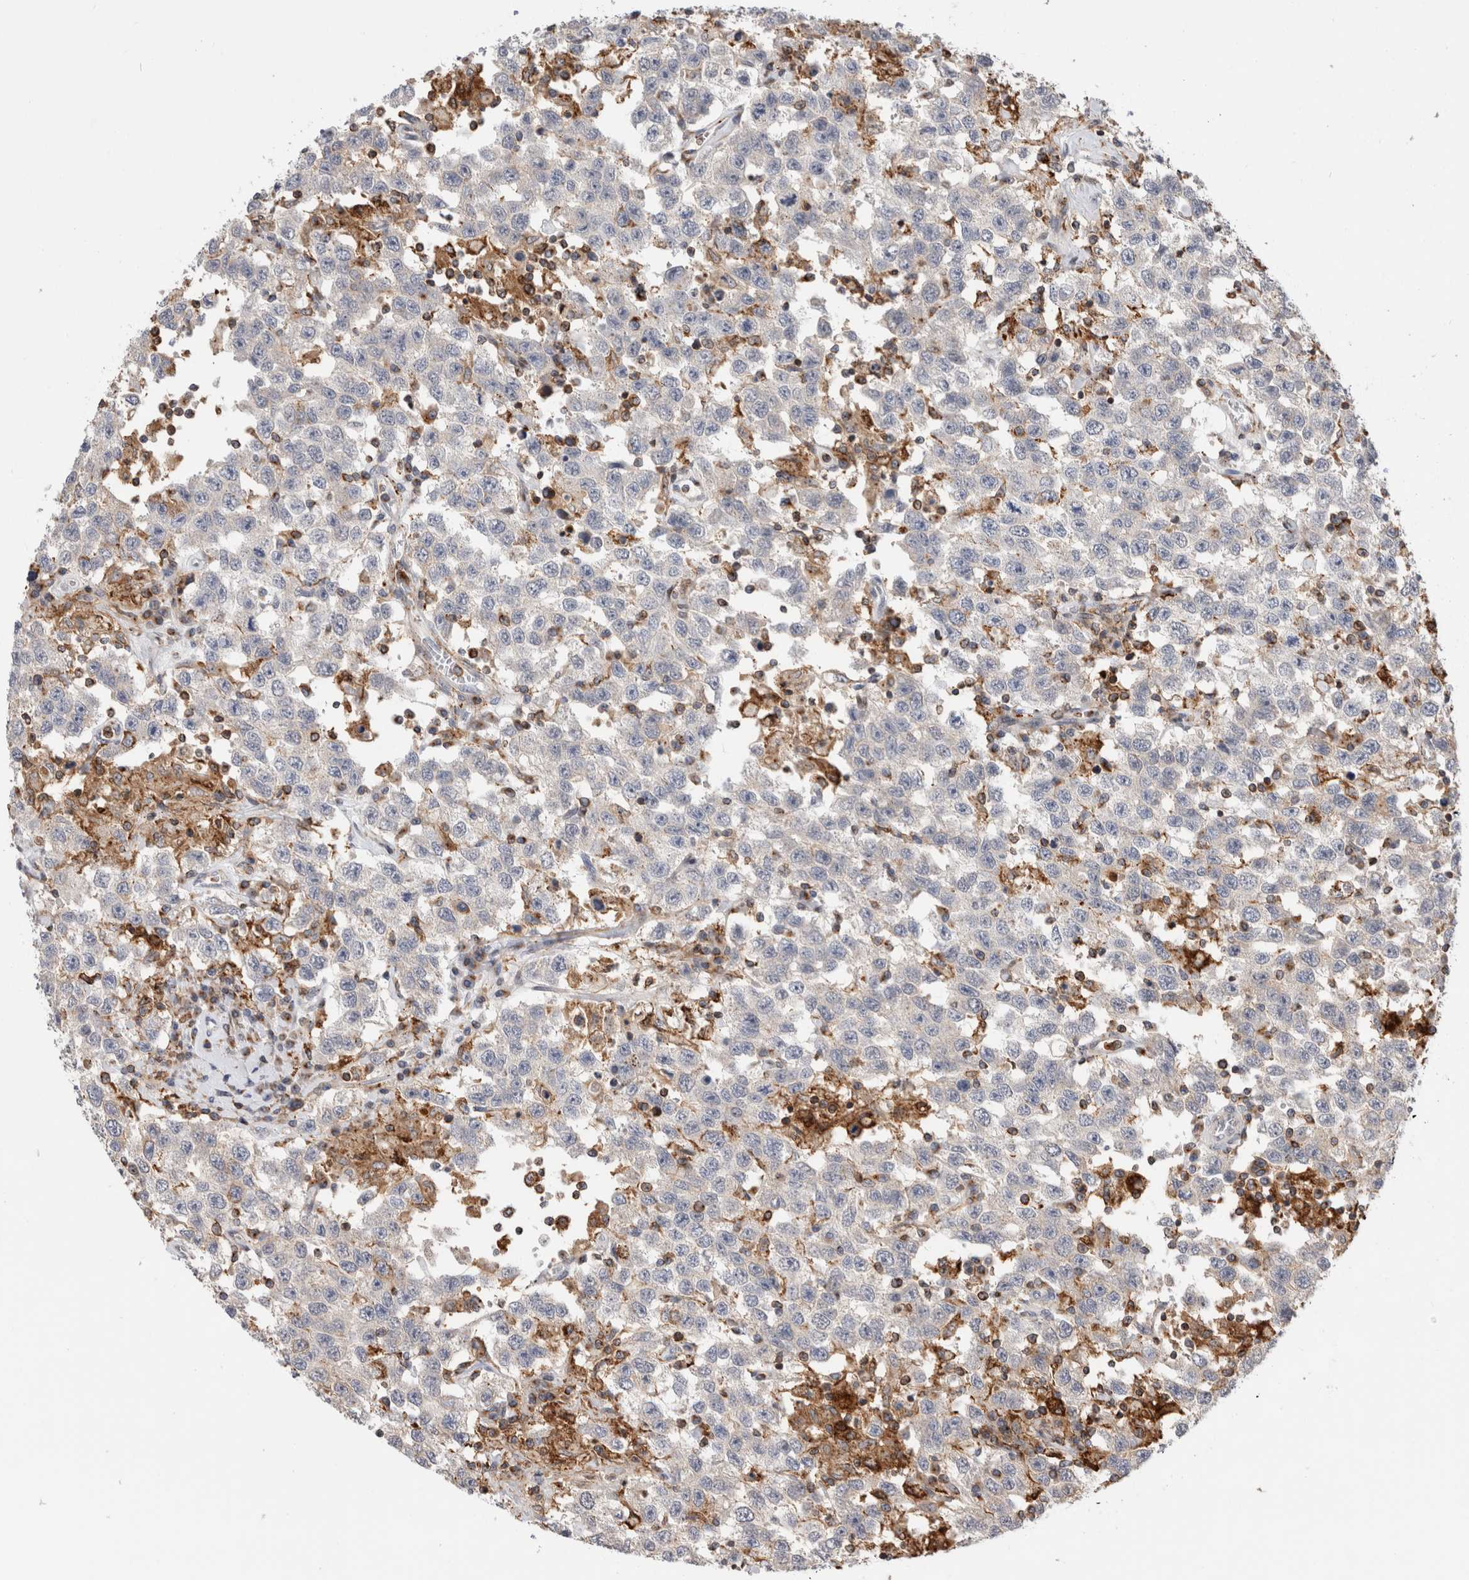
{"staining": {"intensity": "negative", "quantity": "none", "location": "none"}, "tissue": "testis cancer", "cell_type": "Tumor cells", "image_type": "cancer", "snomed": [{"axis": "morphology", "description": "Seminoma, NOS"}, {"axis": "topography", "description": "Testis"}], "caption": "There is no significant positivity in tumor cells of testis cancer.", "gene": "CCDC88B", "patient": {"sex": "male", "age": 41}}